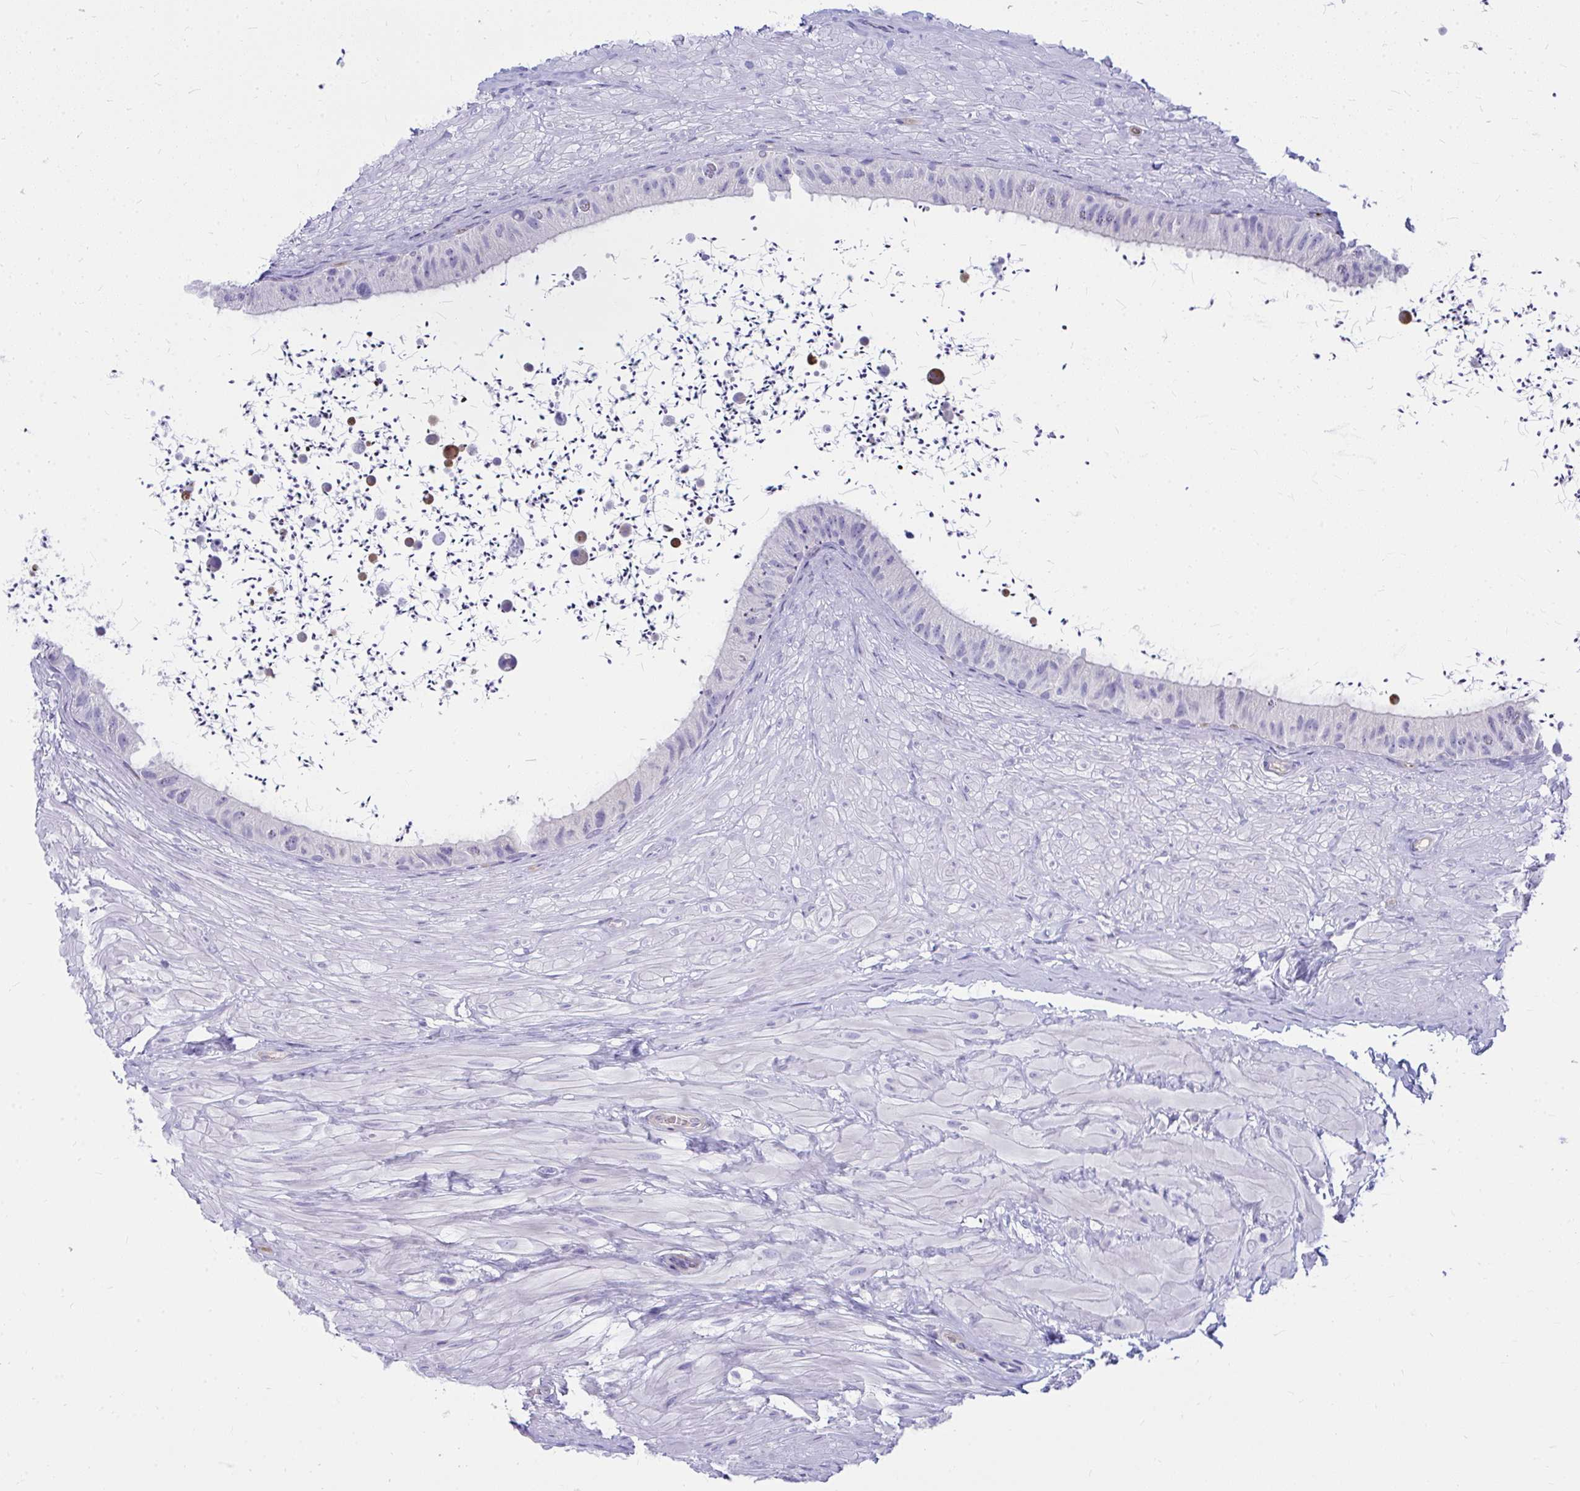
{"staining": {"intensity": "negative", "quantity": "none", "location": "none"}, "tissue": "epididymis", "cell_type": "Glandular cells", "image_type": "normal", "snomed": [{"axis": "morphology", "description": "Normal tissue, NOS"}, {"axis": "topography", "description": "Epididymis"}, {"axis": "topography", "description": "Peripheral nerve tissue"}], "caption": "High power microscopy micrograph of an immunohistochemistry (IHC) photomicrograph of unremarkable epididymis, revealing no significant staining in glandular cells.", "gene": "LRRC36", "patient": {"sex": "male", "age": 32}}